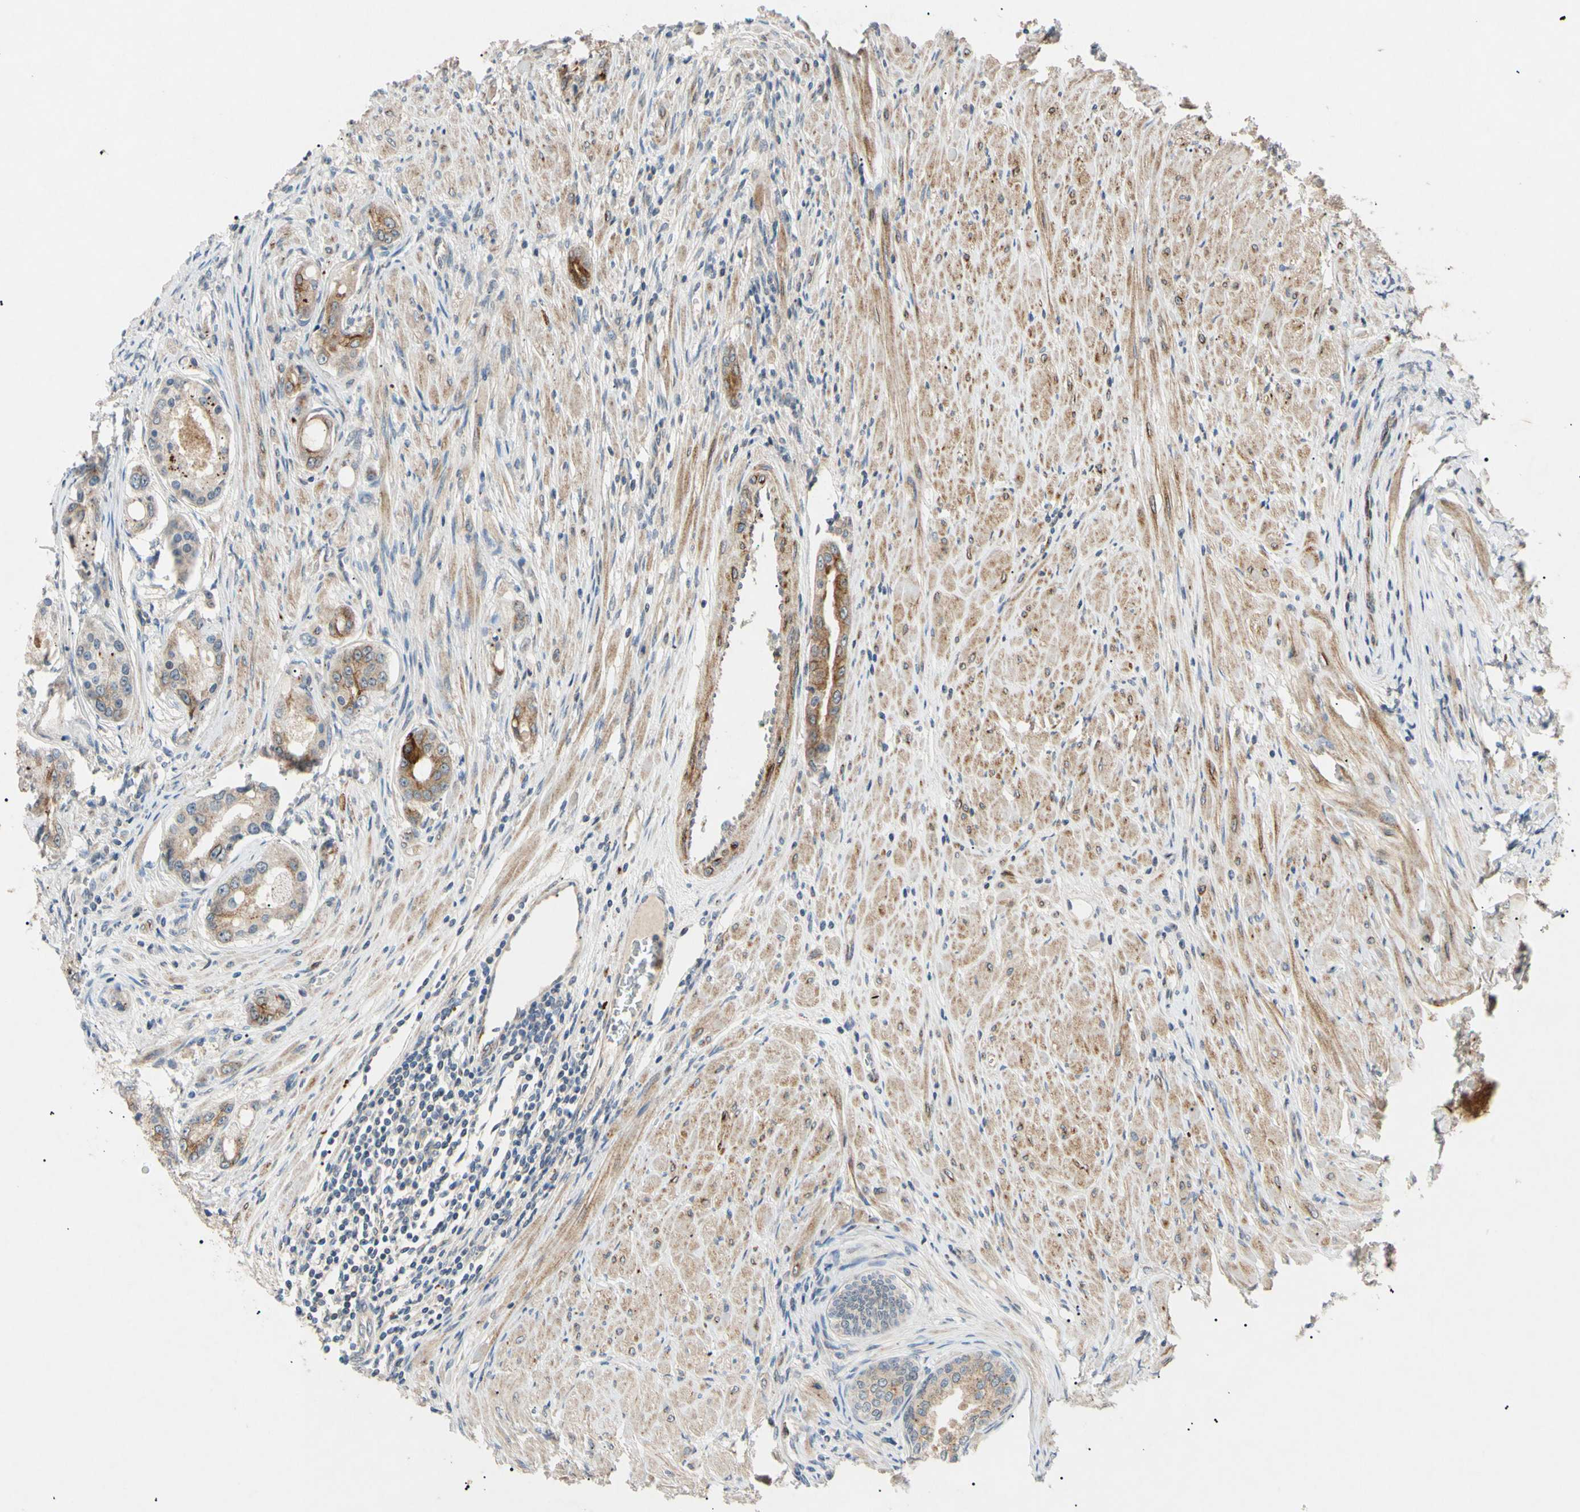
{"staining": {"intensity": "moderate", "quantity": "<25%", "location": "cytoplasmic/membranous"}, "tissue": "prostate cancer", "cell_type": "Tumor cells", "image_type": "cancer", "snomed": [{"axis": "morphology", "description": "Adenocarcinoma, High grade"}, {"axis": "topography", "description": "Prostate"}], "caption": "Human prostate high-grade adenocarcinoma stained with a protein marker exhibits moderate staining in tumor cells.", "gene": "TUBB4A", "patient": {"sex": "male", "age": 59}}